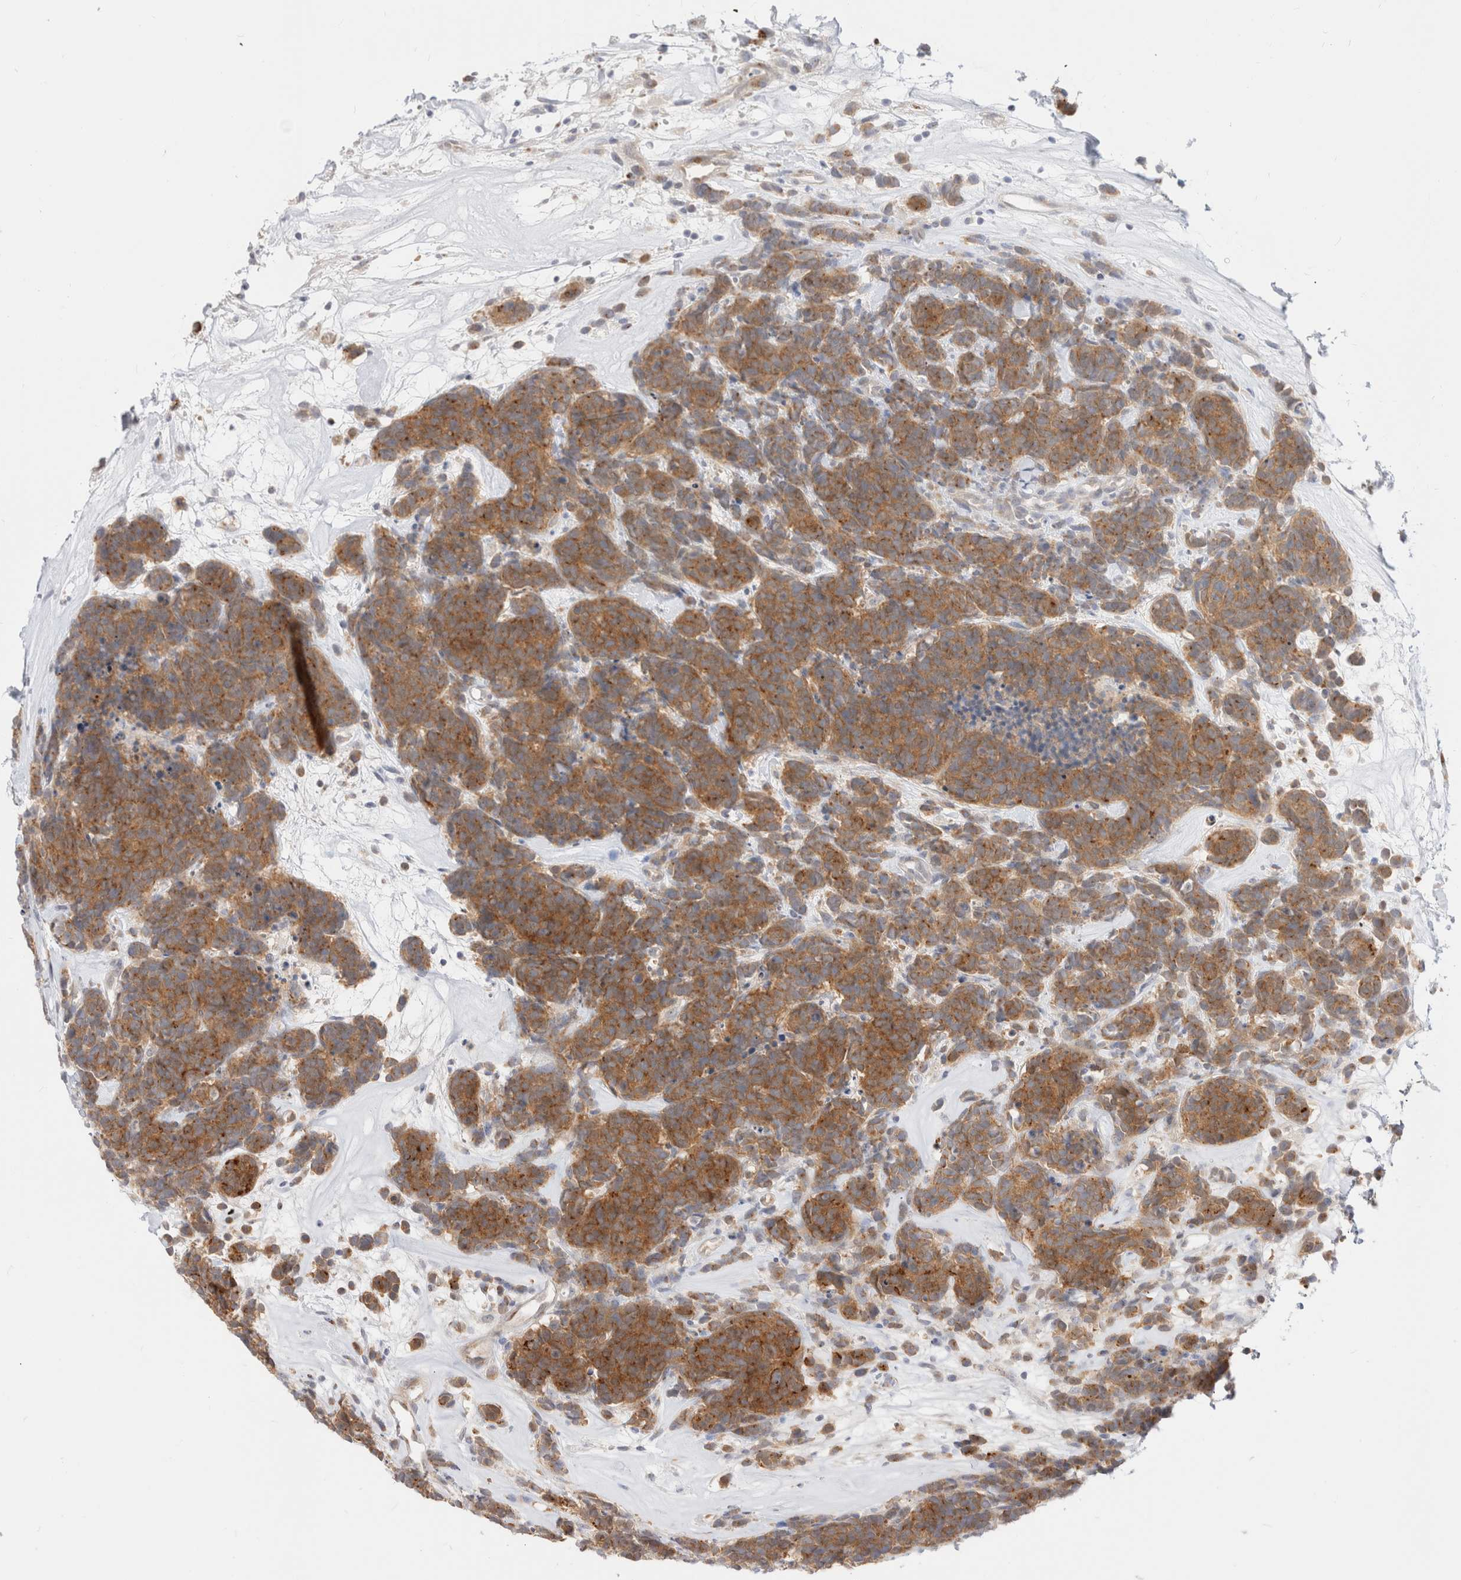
{"staining": {"intensity": "moderate", "quantity": ">75%", "location": "cytoplasmic/membranous"}, "tissue": "carcinoid", "cell_type": "Tumor cells", "image_type": "cancer", "snomed": [{"axis": "morphology", "description": "Carcinoma, NOS"}, {"axis": "morphology", "description": "Carcinoid, malignant, NOS"}, {"axis": "topography", "description": "Urinary bladder"}], "caption": "The micrograph demonstrates staining of carcinoid, revealing moderate cytoplasmic/membranous protein positivity (brown color) within tumor cells.", "gene": "EFCAB13", "patient": {"sex": "male", "age": 57}}